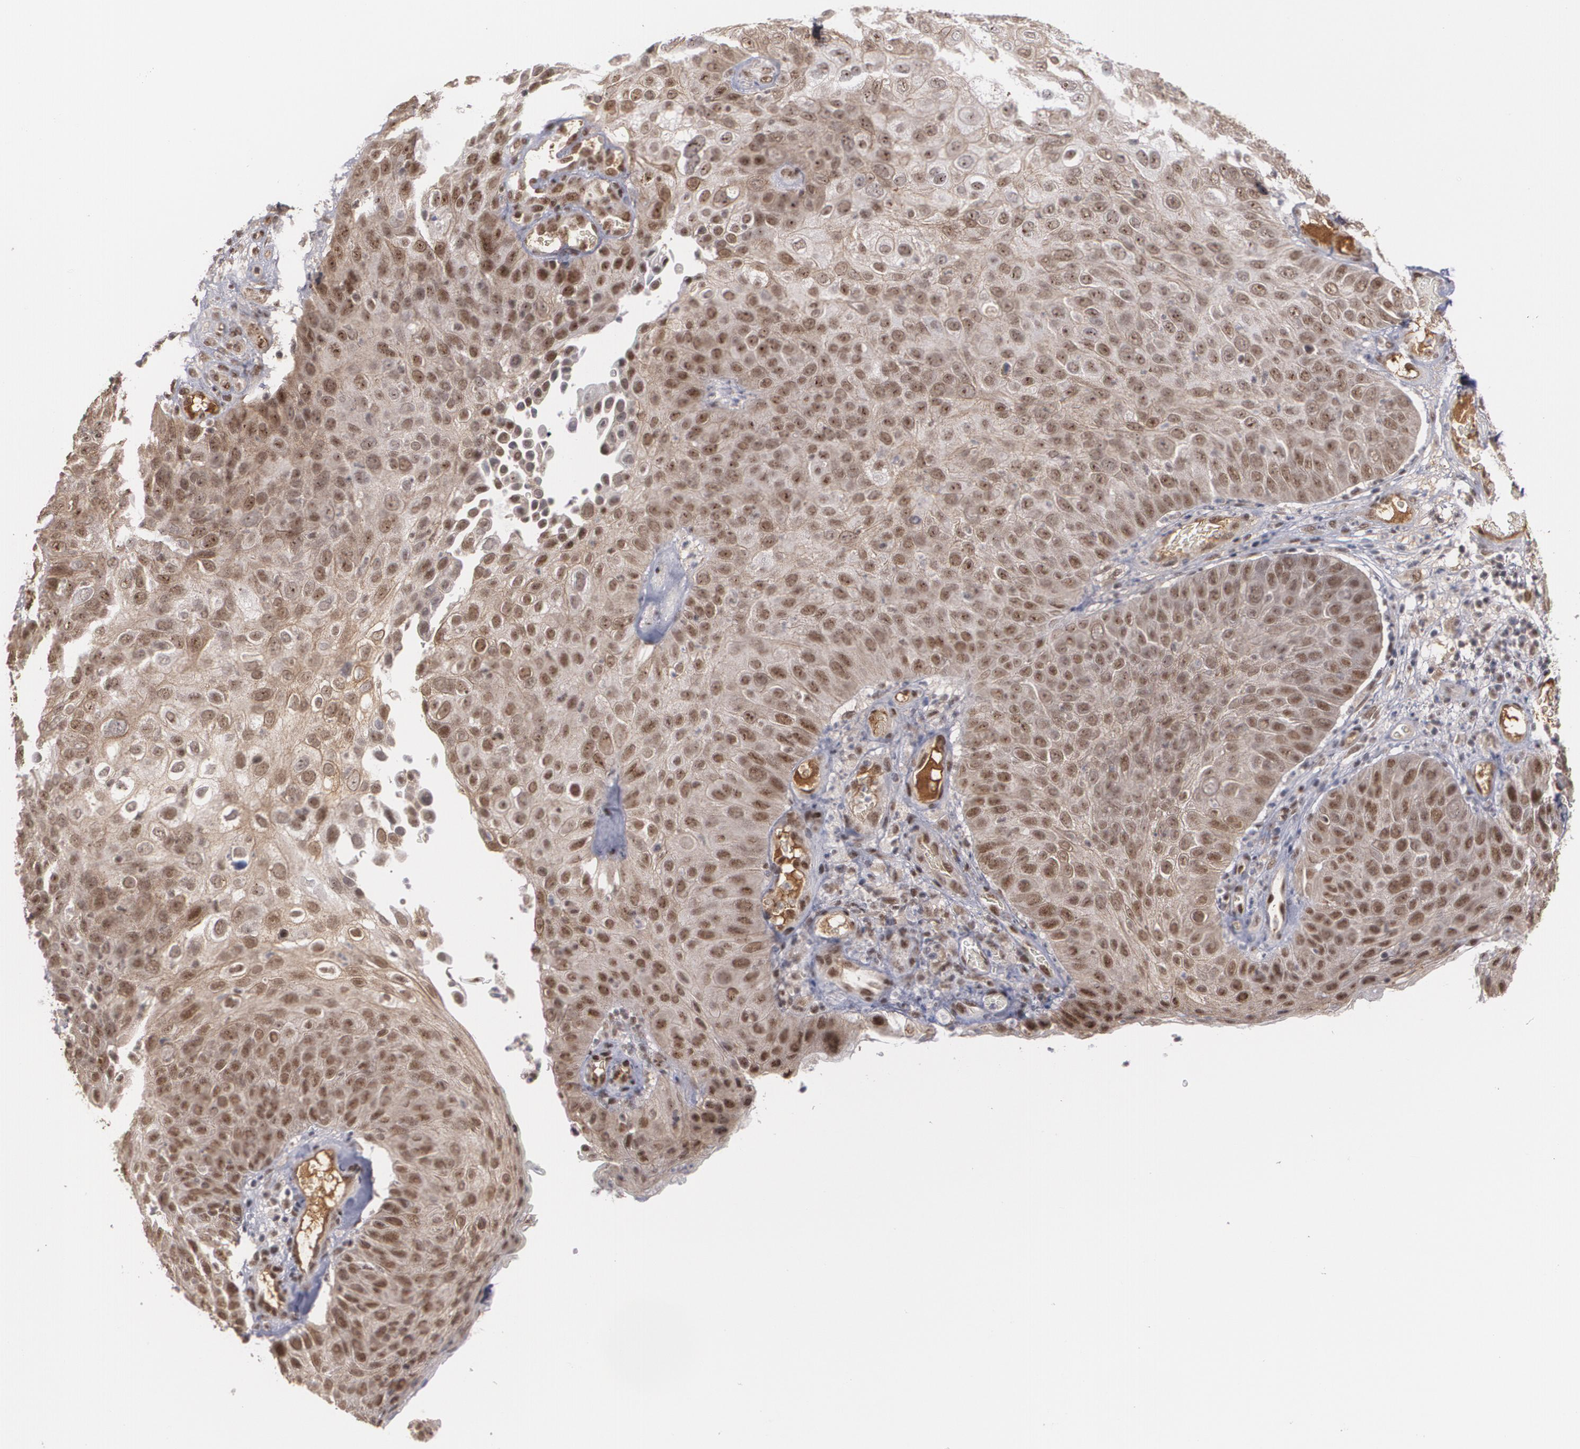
{"staining": {"intensity": "moderate", "quantity": ">75%", "location": "nuclear"}, "tissue": "skin cancer", "cell_type": "Tumor cells", "image_type": "cancer", "snomed": [{"axis": "morphology", "description": "Squamous cell carcinoma, NOS"}, {"axis": "topography", "description": "Skin"}], "caption": "Protein analysis of skin cancer tissue exhibits moderate nuclear staining in about >75% of tumor cells.", "gene": "ZNF234", "patient": {"sex": "male", "age": 87}}